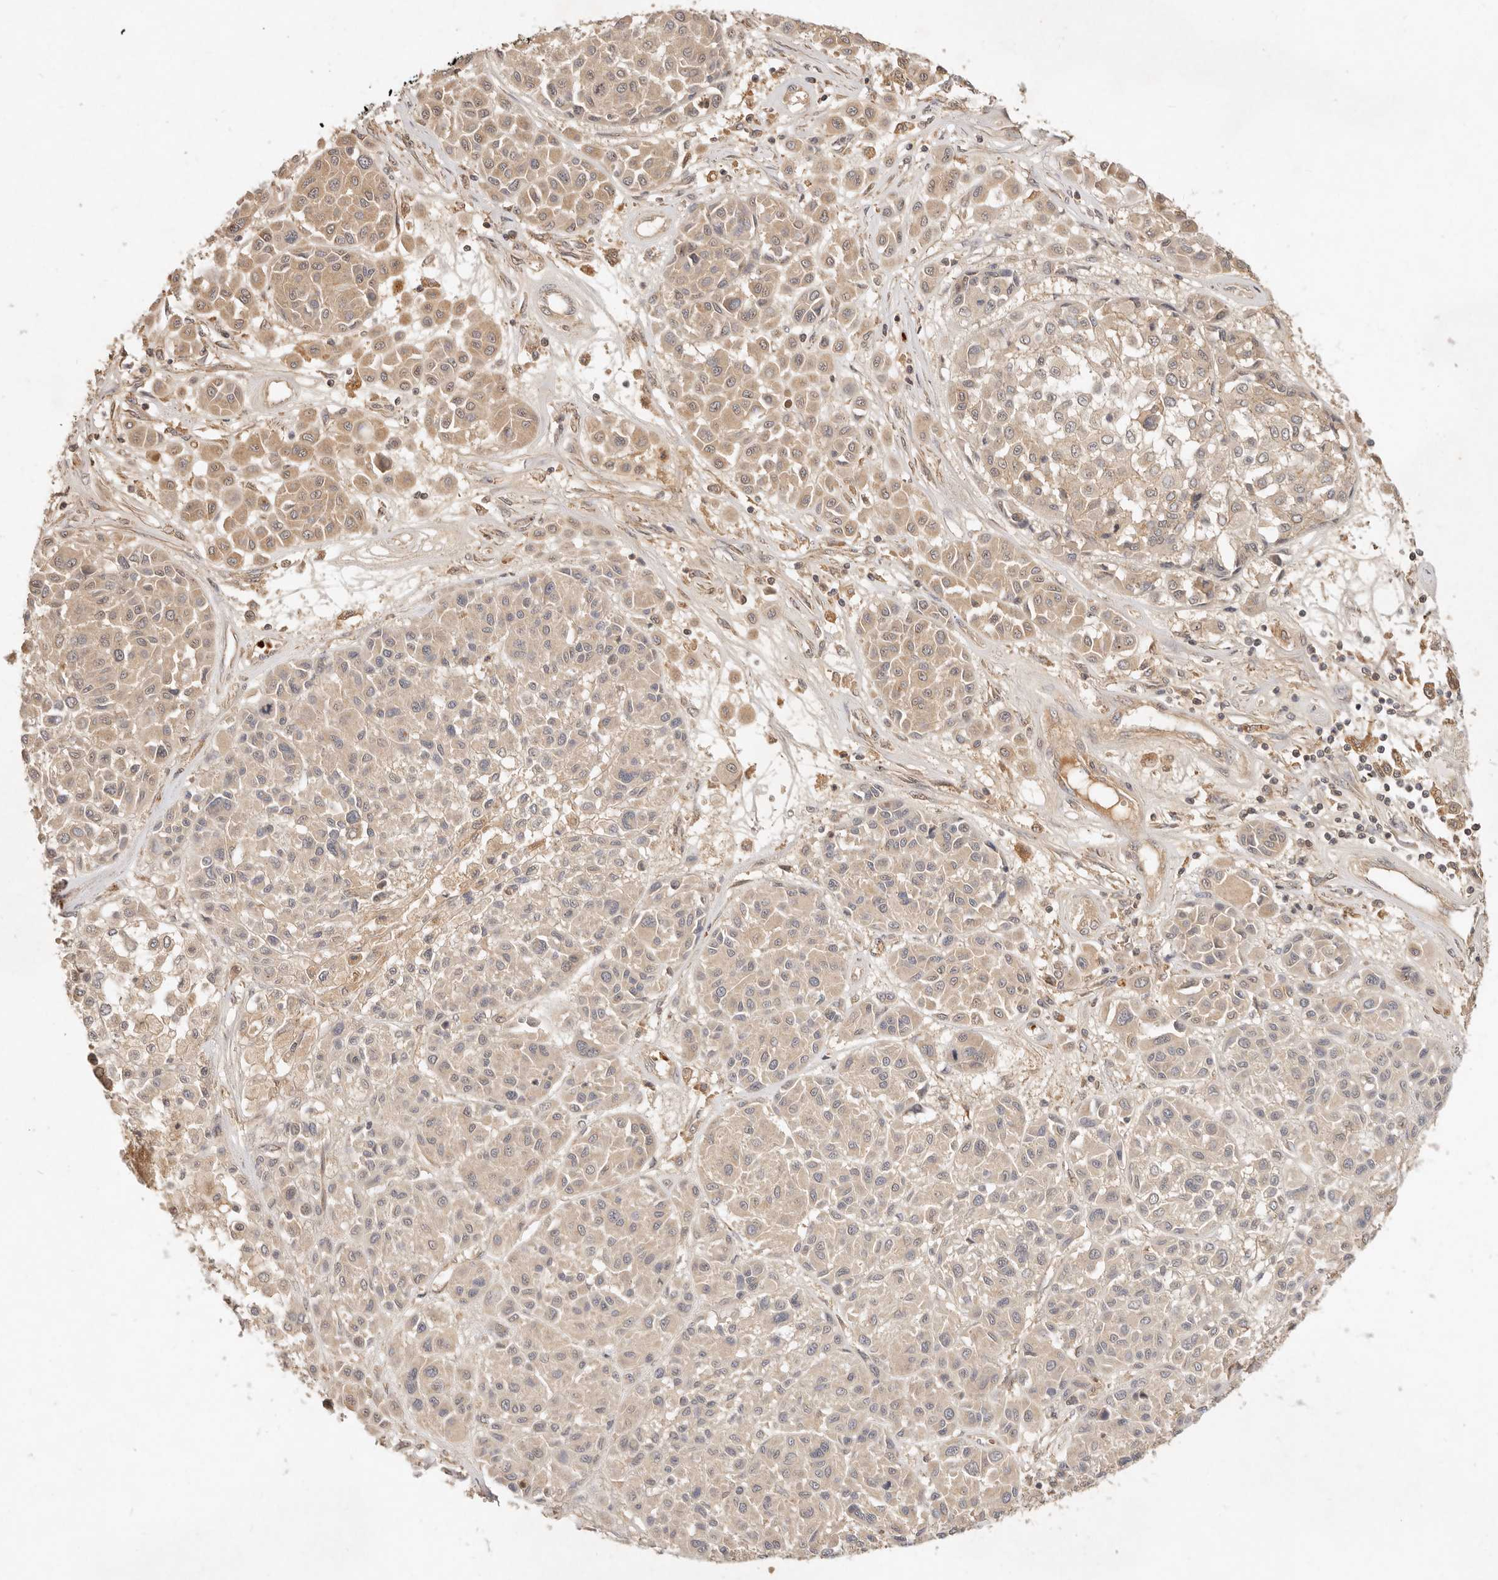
{"staining": {"intensity": "weak", "quantity": ">75%", "location": "cytoplasmic/membranous"}, "tissue": "melanoma", "cell_type": "Tumor cells", "image_type": "cancer", "snomed": [{"axis": "morphology", "description": "Malignant melanoma, Metastatic site"}, {"axis": "topography", "description": "Soft tissue"}], "caption": "Immunohistochemical staining of melanoma reveals low levels of weak cytoplasmic/membranous protein staining in about >75% of tumor cells.", "gene": "FREM2", "patient": {"sex": "male", "age": 41}}